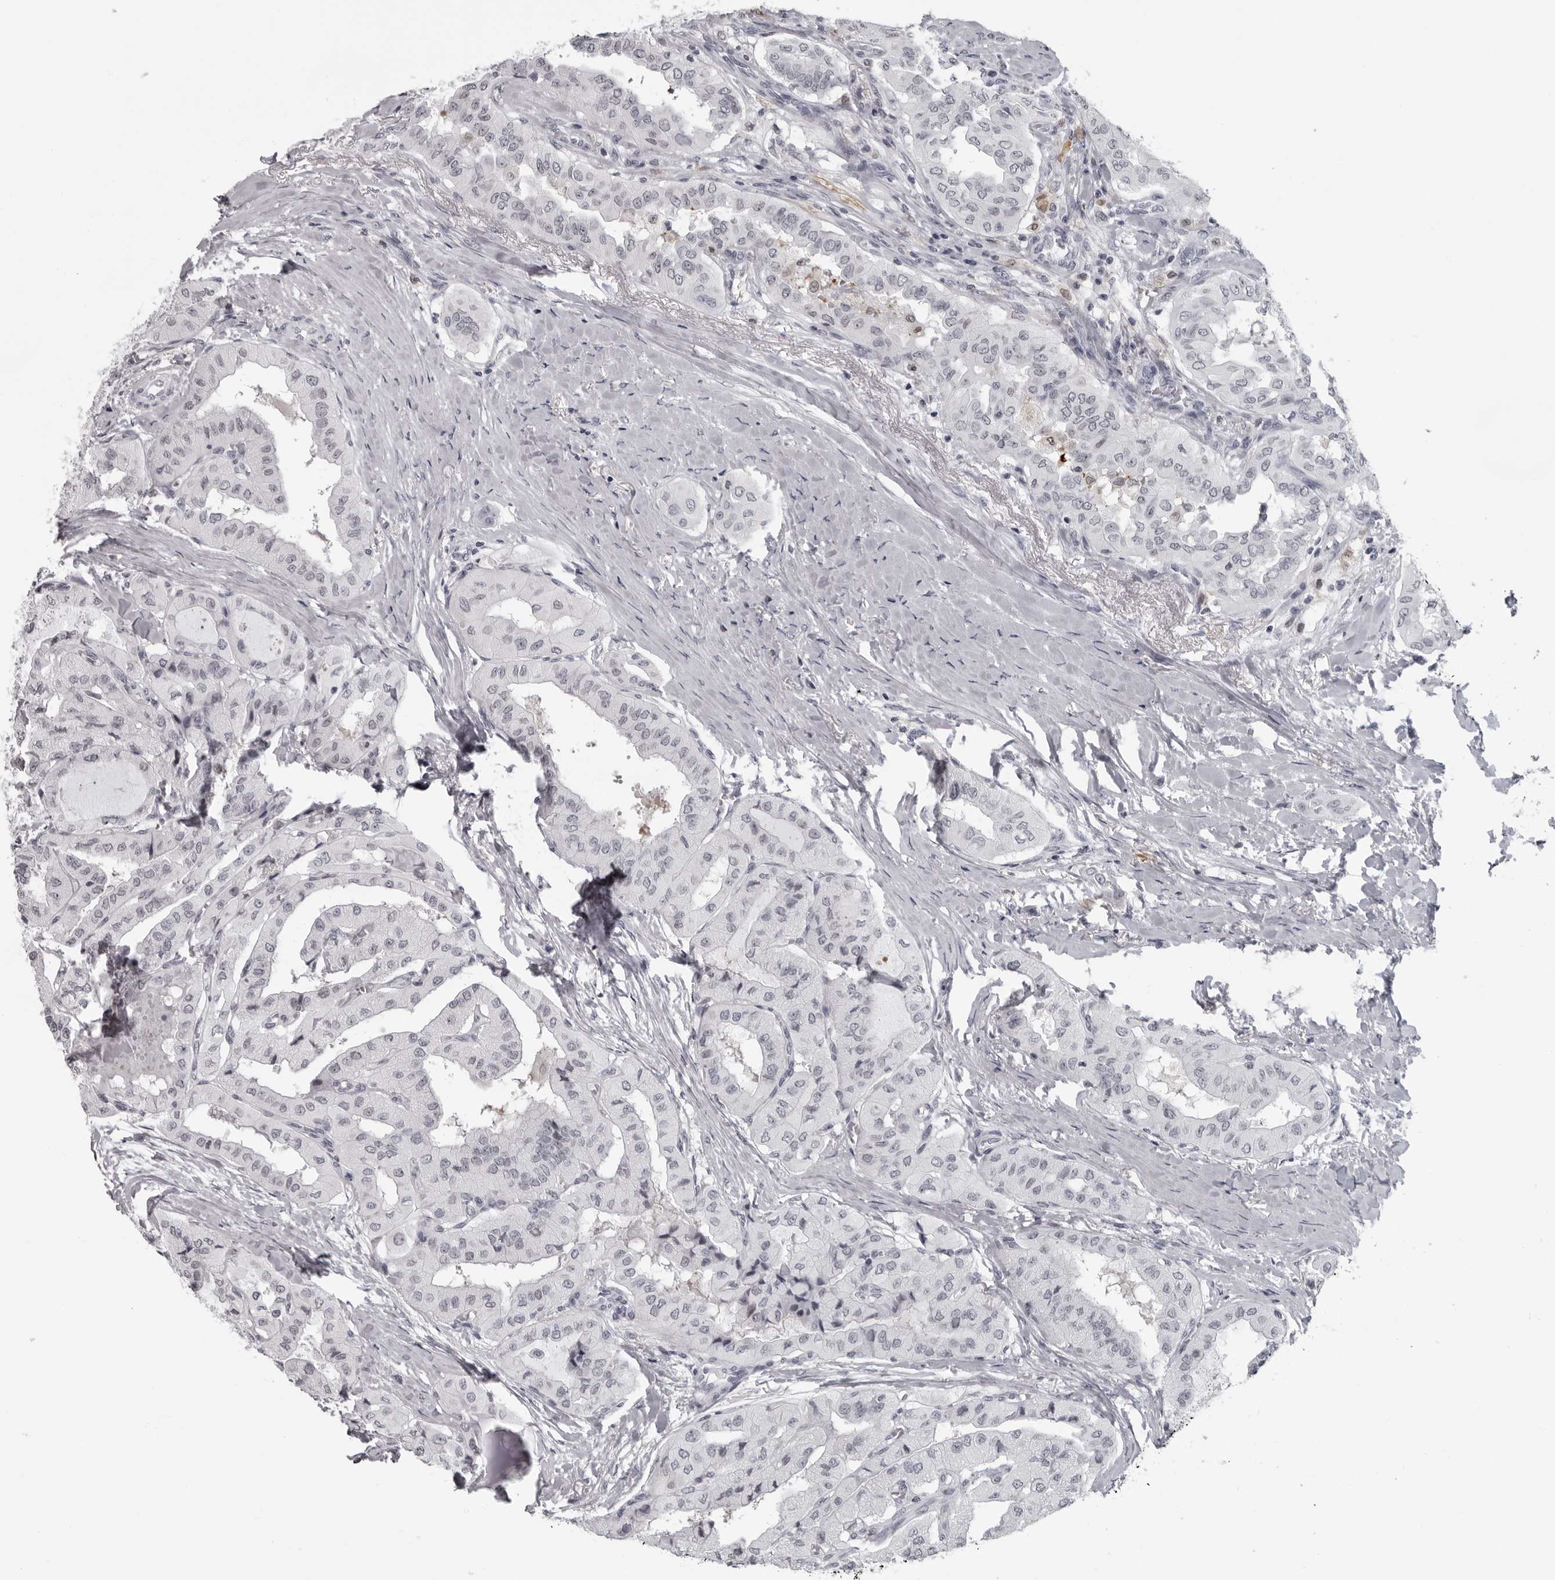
{"staining": {"intensity": "negative", "quantity": "none", "location": "none"}, "tissue": "thyroid cancer", "cell_type": "Tumor cells", "image_type": "cancer", "snomed": [{"axis": "morphology", "description": "Papillary adenocarcinoma, NOS"}, {"axis": "topography", "description": "Thyroid gland"}], "caption": "Human thyroid papillary adenocarcinoma stained for a protein using immunohistochemistry (IHC) exhibits no expression in tumor cells.", "gene": "LZIC", "patient": {"sex": "female", "age": 59}}